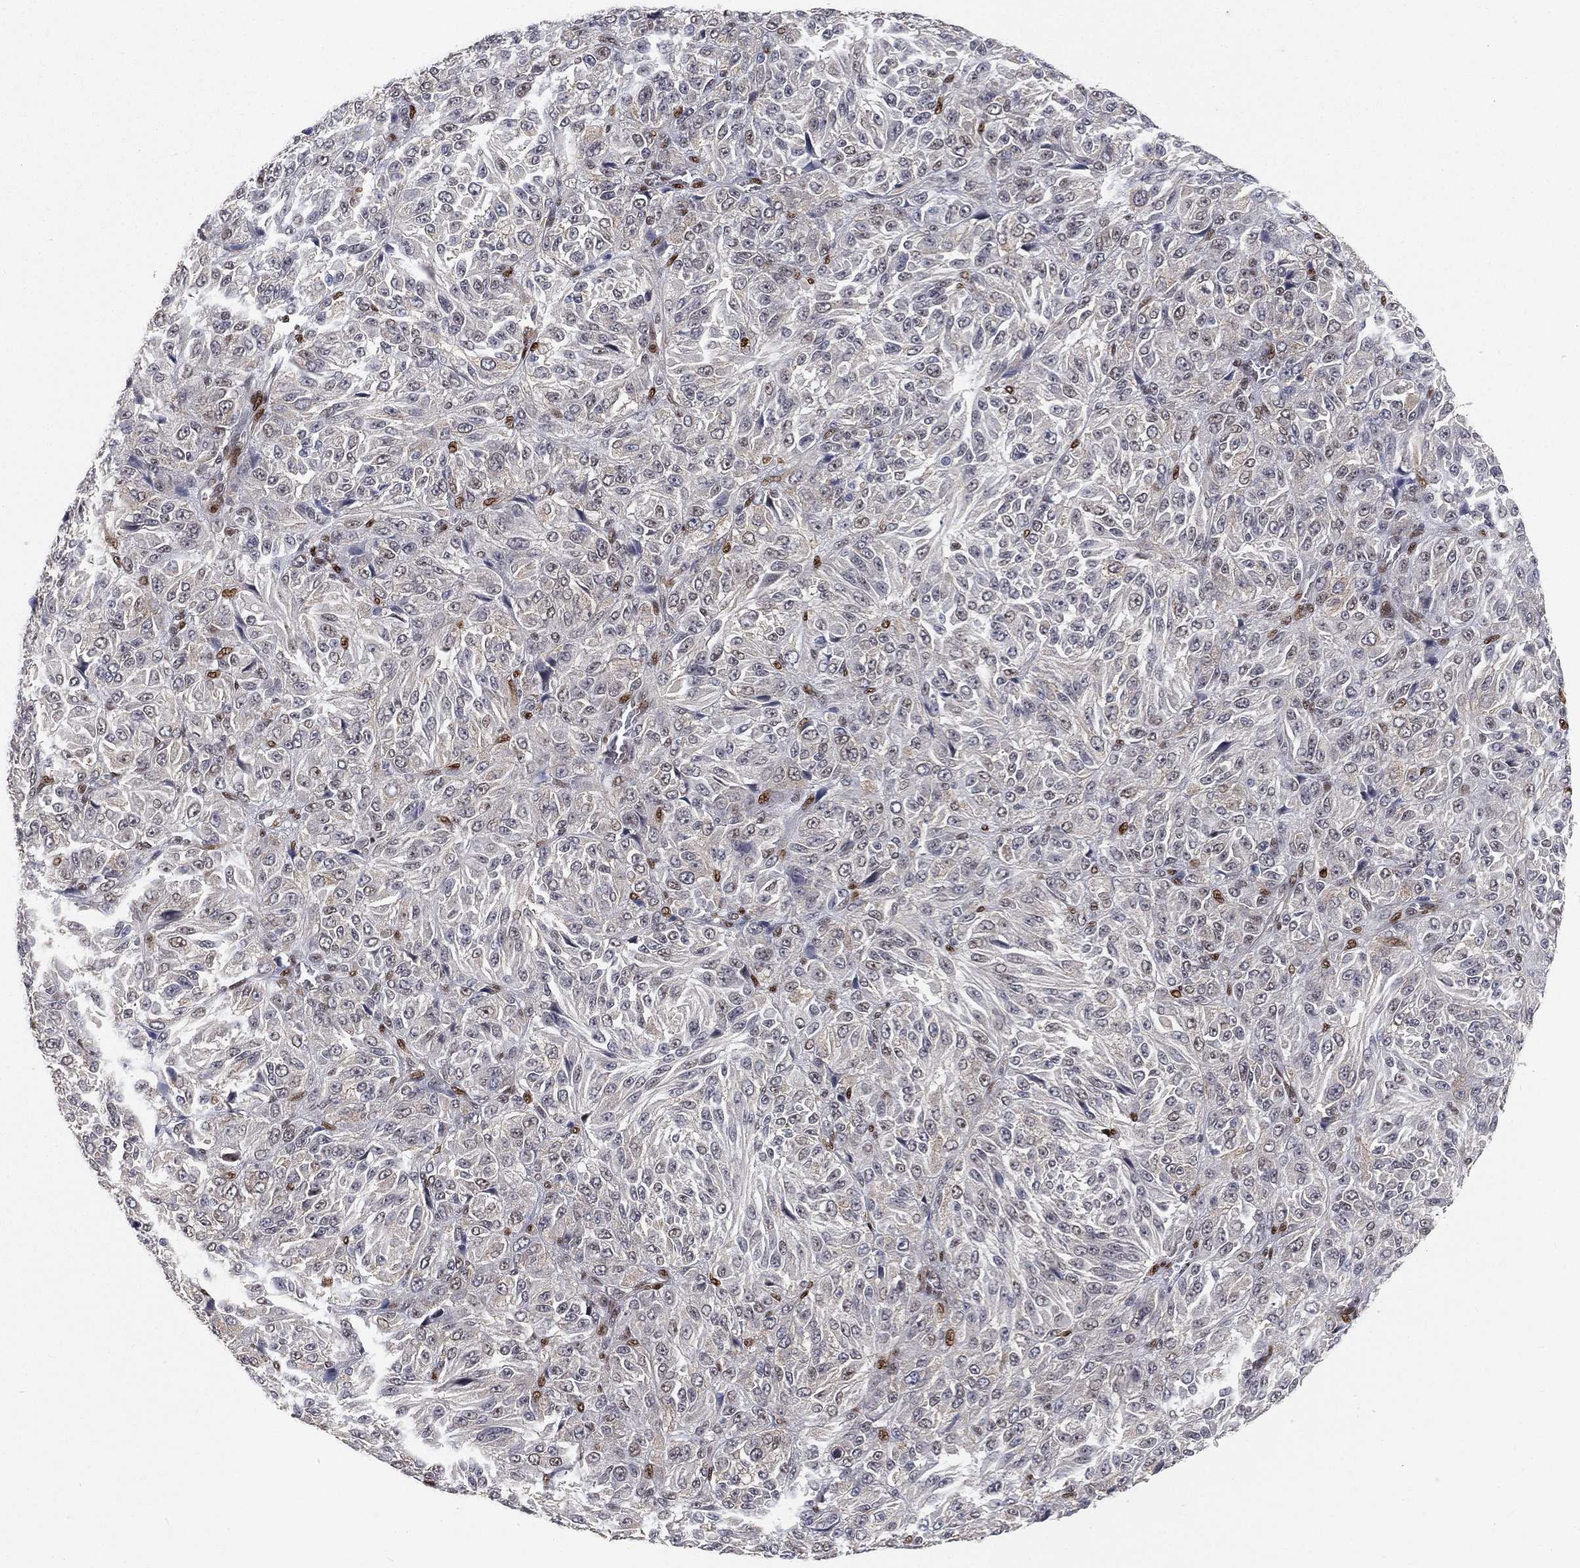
{"staining": {"intensity": "negative", "quantity": "none", "location": "none"}, "tissue": "melanoma", "cell_type": "Tumor cells", "image_type": "cancer", "snomed": [{"axis": "morphology", "description": "Malignant melanoma, Metastatic site"}, {"axis": "topography", "description": "Brain"}], "caption": "This is a image of immunohistochemistry (IHC) staining of malignant melanoma (metastatic site), which shows no staining in tumor cells.", "gene": "CRTC3", "patient": {"sex": "female", "age": 56}}